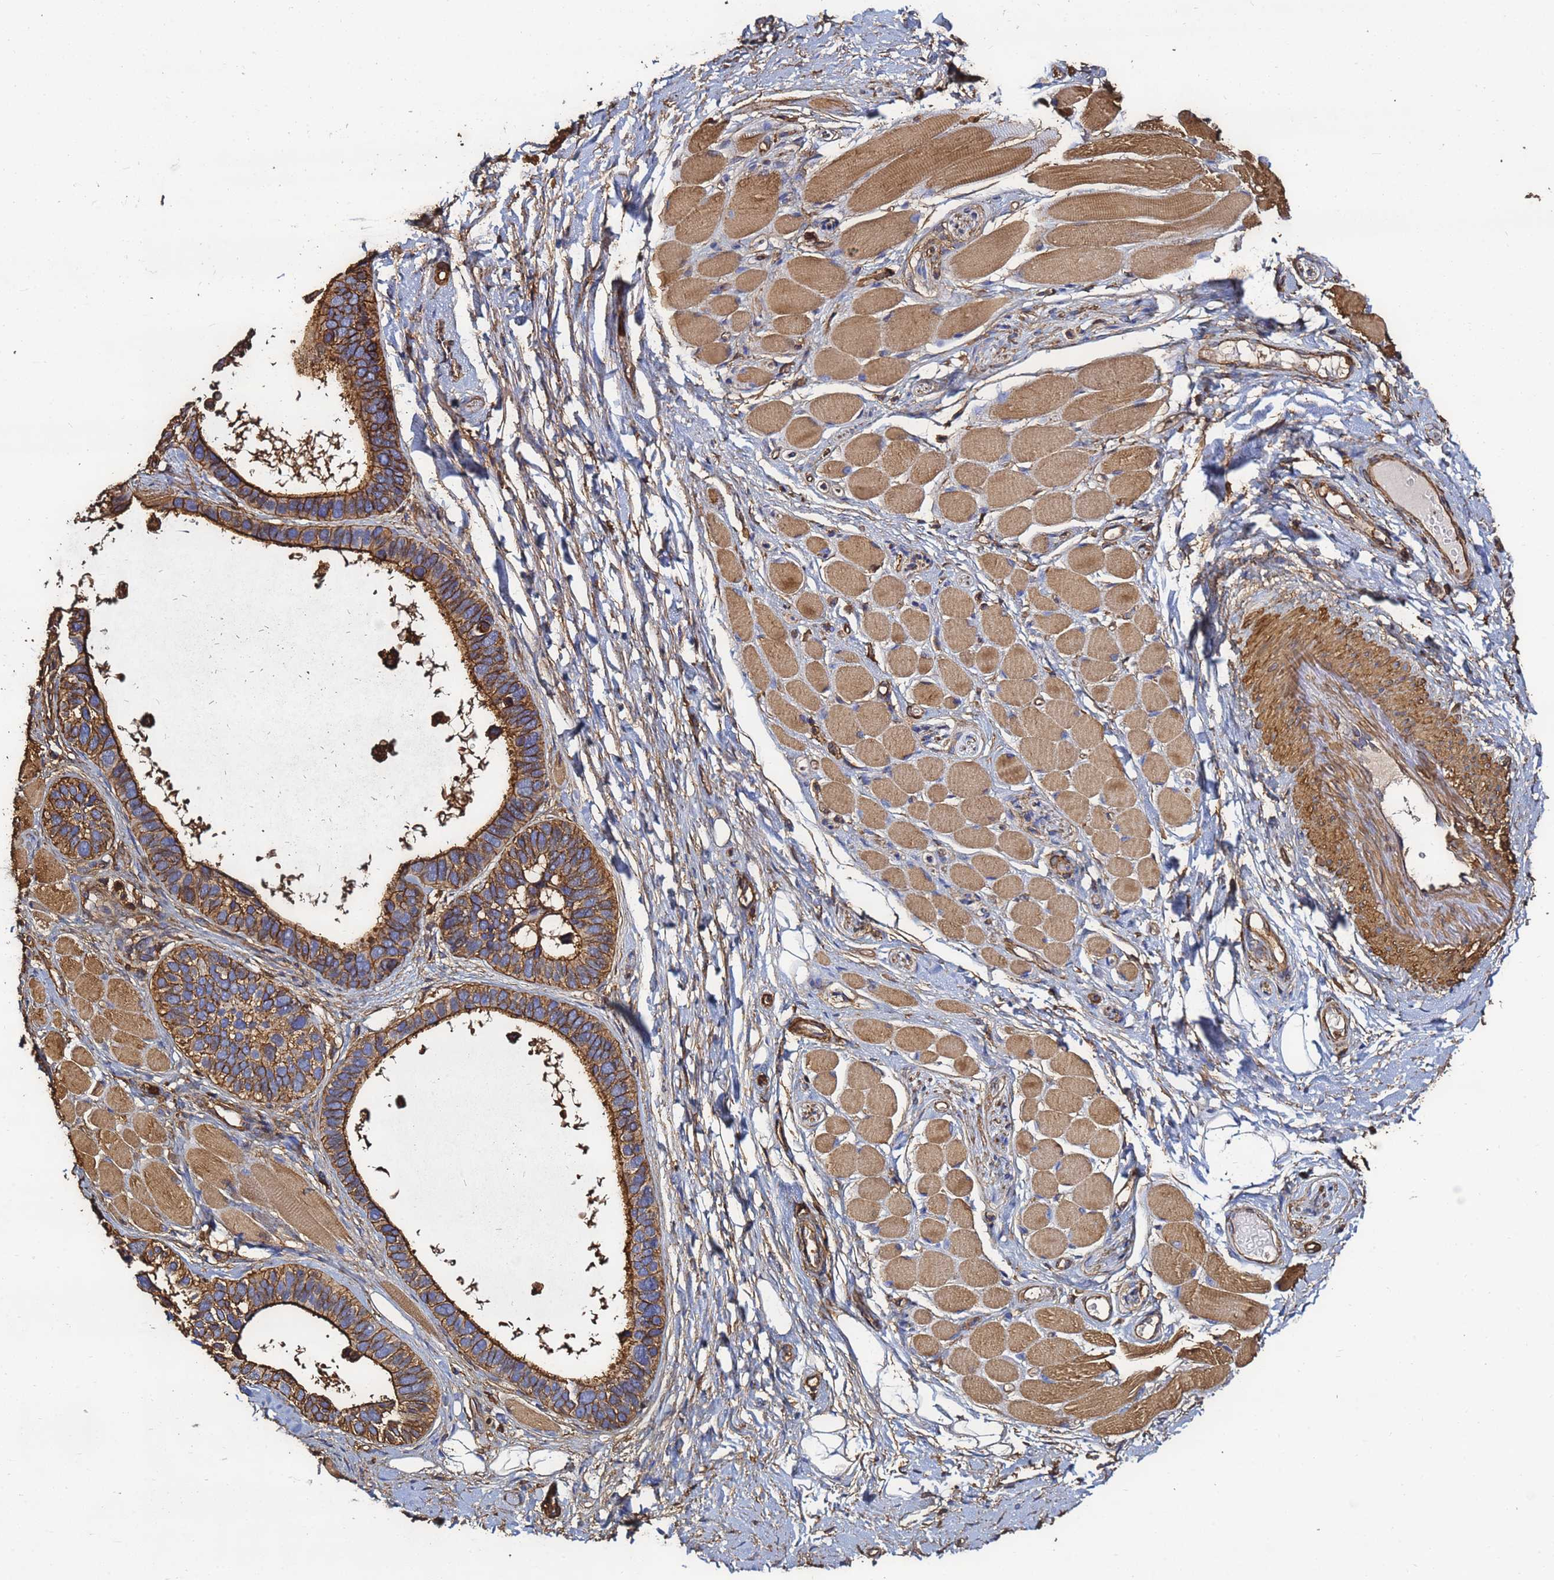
{"staining": {"intensity": "strong", "quantity": ">75%", "location": "cytoplasmic/membranous"}, "tissue": "skin cancer", "cell_type": "Tumor cells", "image_type": "cancer", "snomed": [{"axis": "morphology", "description": "Basal cell carcinoma"}, {"axis": "topography", "description": "Skin"}], "caption": "Human basal cell carcinoma (skin) stained with a protein marker displays strong staining in tumor cells.", "gene": "ACTB", "patient": {"sex": "male", "age": 62}}